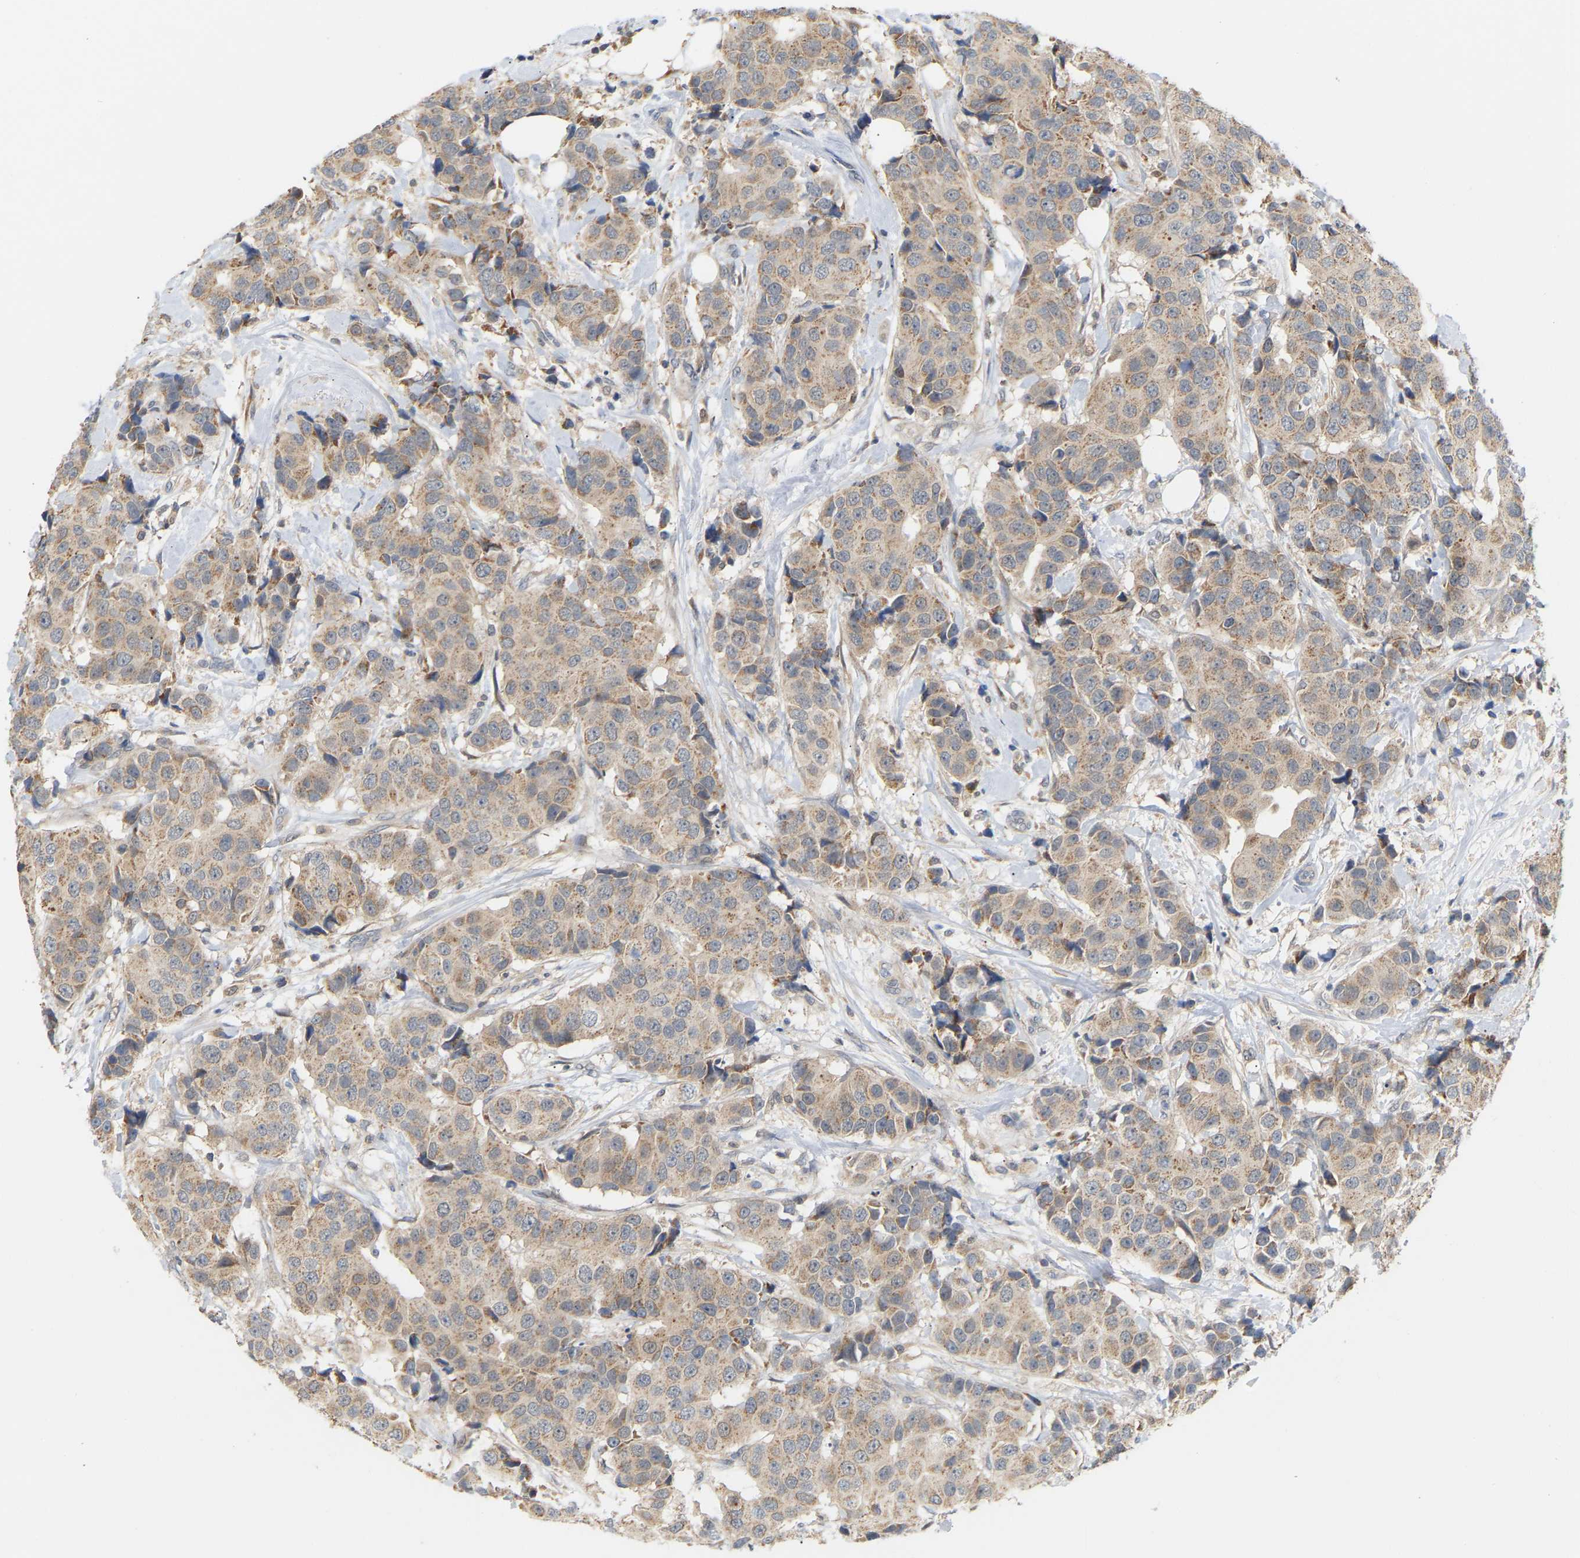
{"staining": {"intensity": "weak", "quantity": "25%-75%", "location": "cytoplasmic/membranous"}, "tissue": "breast cancer", "cell_type": "Tumor cells", "image_type": "cancer", "snomed": [{"axis": "morphology", "description": "Normal tissue, NOS"}, {"axis": "morphology", "description": "Duct carcinoma"}, {"axis": "topography", "description": "Breast"}], "caption": "This is an image of immunohistochemistry (IHC) staining of breast cancer (intraductal carcinoma), which shows weak expression in the cytoplasmic/membranous of tumor cells.", "gene": "TPMT", "patient": {"sex": "female", "age": 39}}